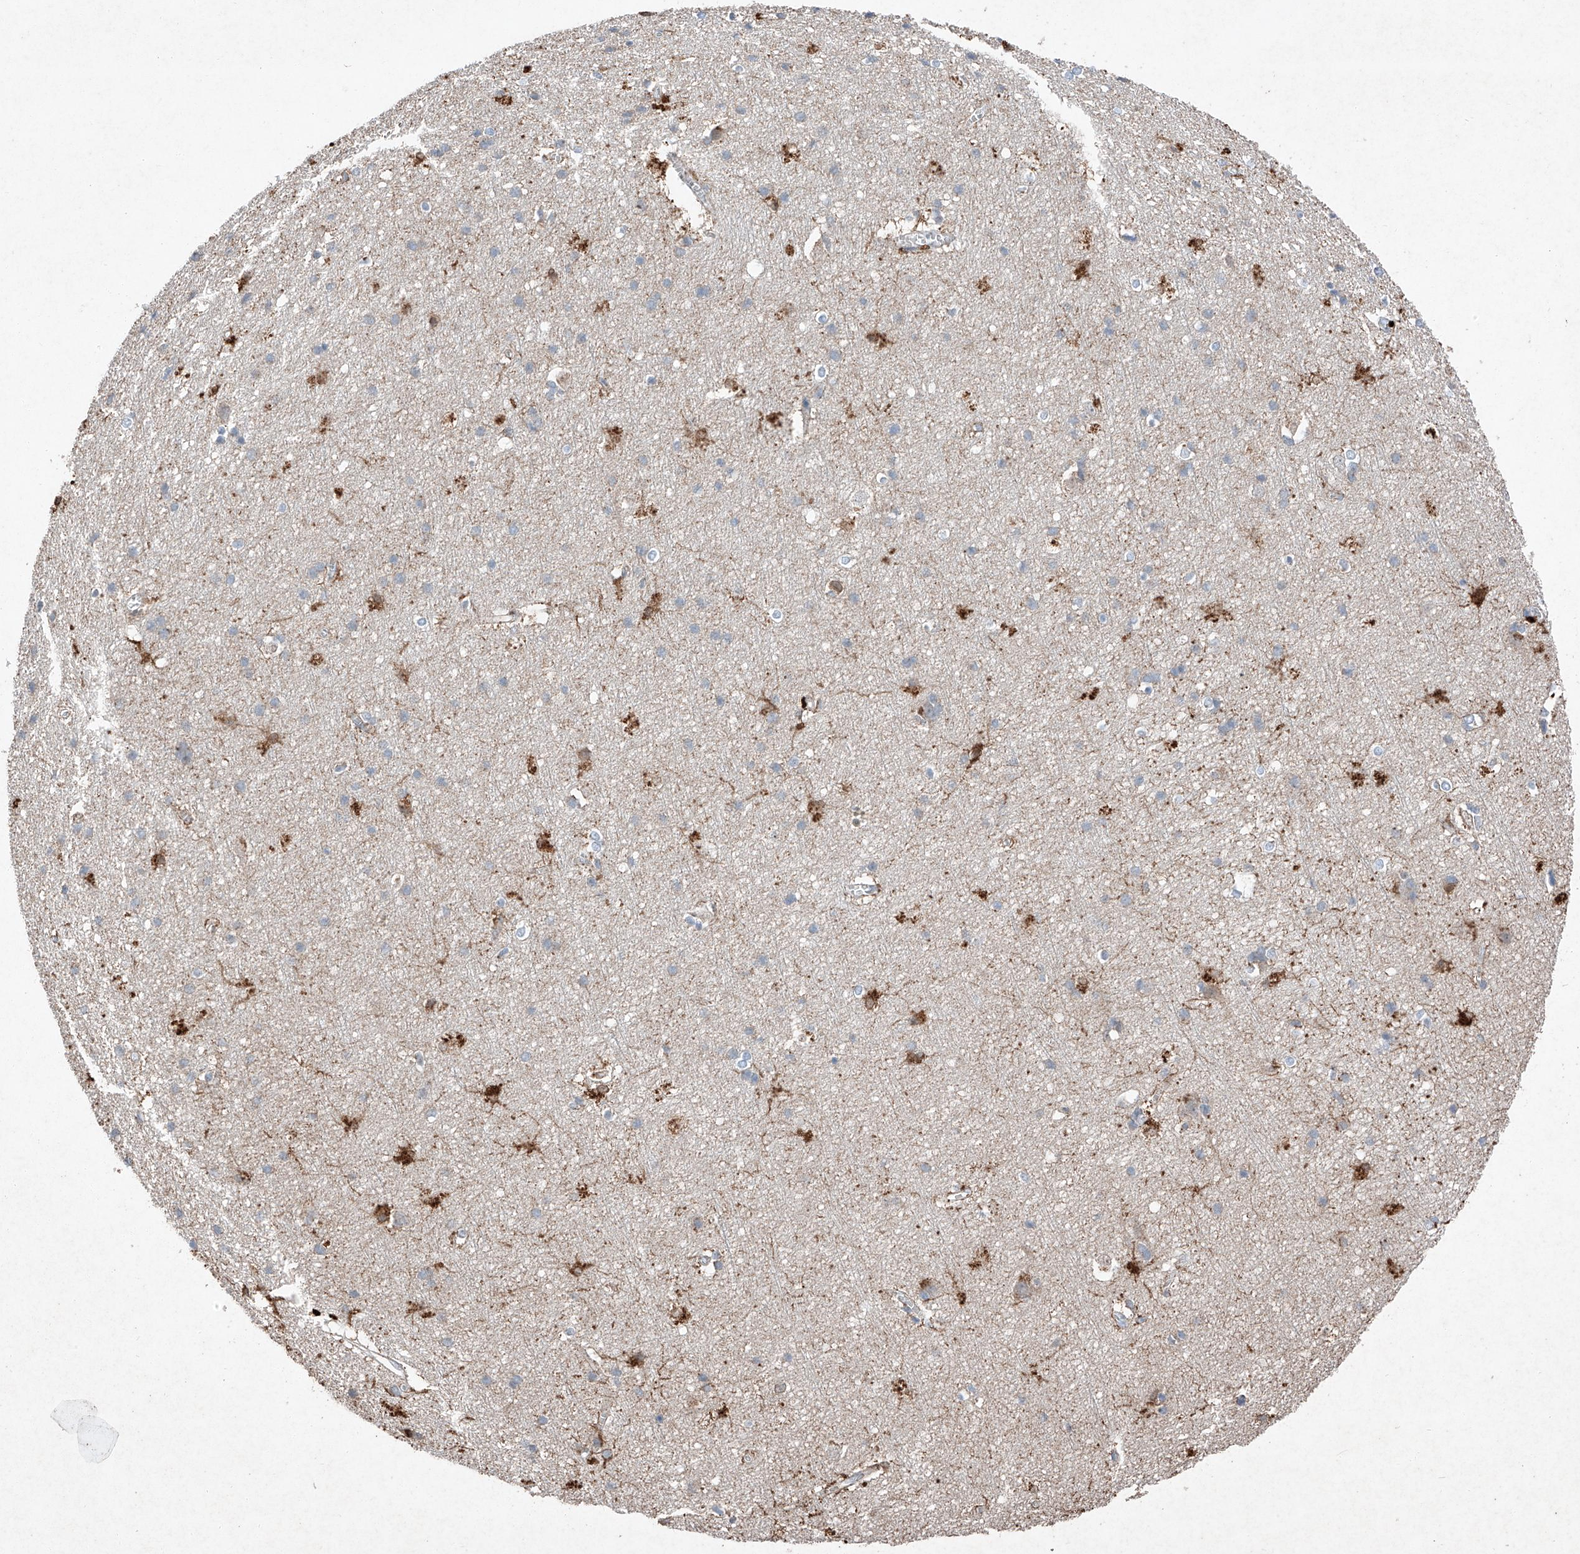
{"staining": {"intensity": "moderate", "quantity": ">75%", "location": "cytoplasmic/membranous"}, "tissue": "cerebral cortex", "cell_type": "Endothelial cells", "image_type": "normal", "snomed": [{"axis": "morphology", "description": "Normal tissue, NOS"}, {"axis": "topography", "description": "Cerebral cortex"}], "caption": "The immunohistochemical stain highlights moderate cytoplasmic/membranous expression in endothelial cells of benign cerebral cortex.", "gene": "RUSC1", "patient": {"sex": "male", "age": 54}}